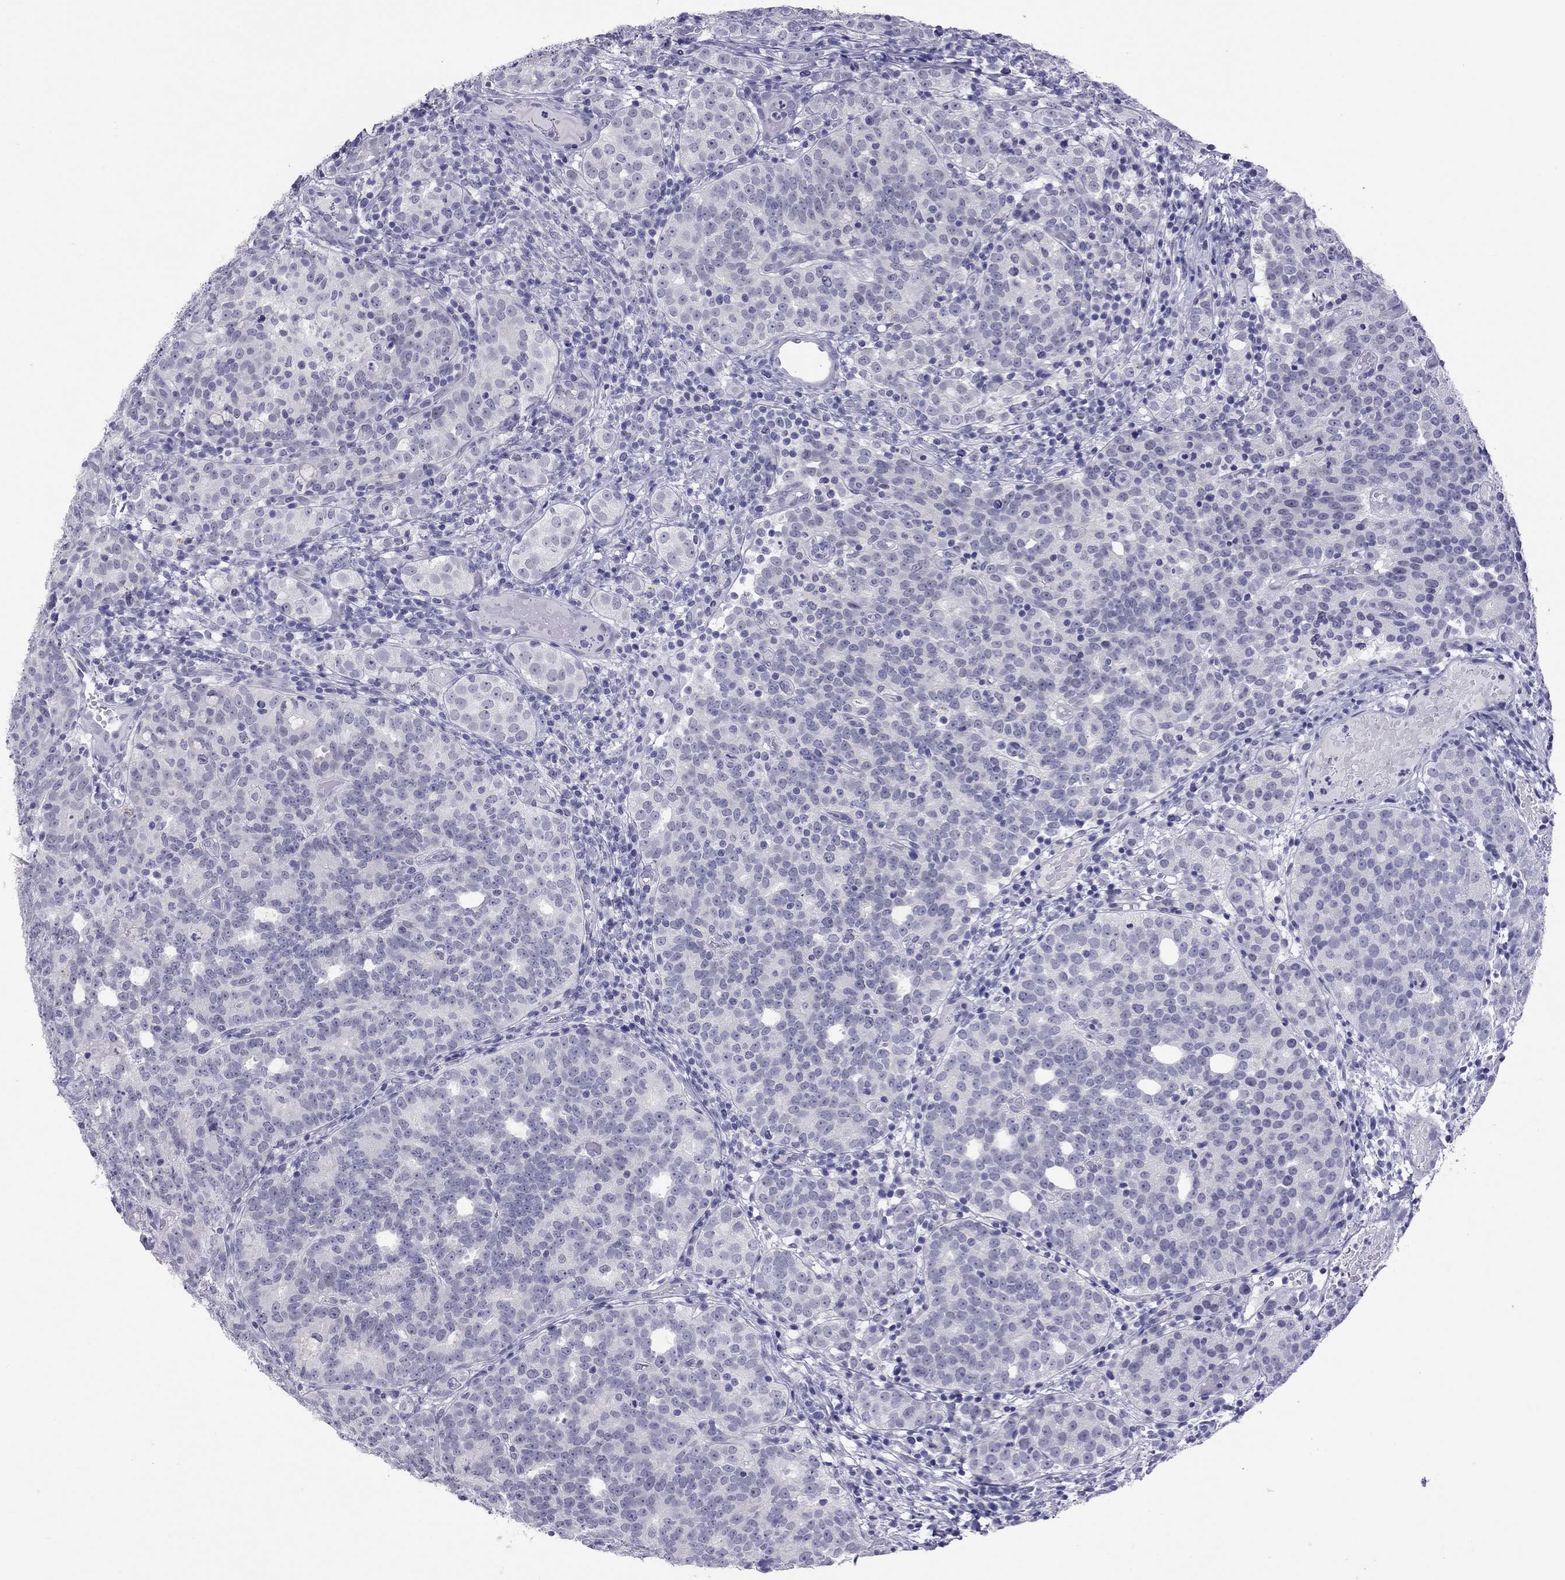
{"staining": {"intensity": "negative", "quantity": "none", "location": "none"}, "tissue": "prostate cancer", "cell_type": "Tumor cells", "image_type": "cancer", "snomed": [{"axis": "morphology", "description": "Adenocarcinoma, High grade"}, {"axis": "topography", "description": "Prostate"}], "caption": "Tumor cells show no significant expression in prostate cancer (adenocarcinoma (high-grade)).", "gene": "CHRNB3", "patient": {"sex": "male", "age": 53}}